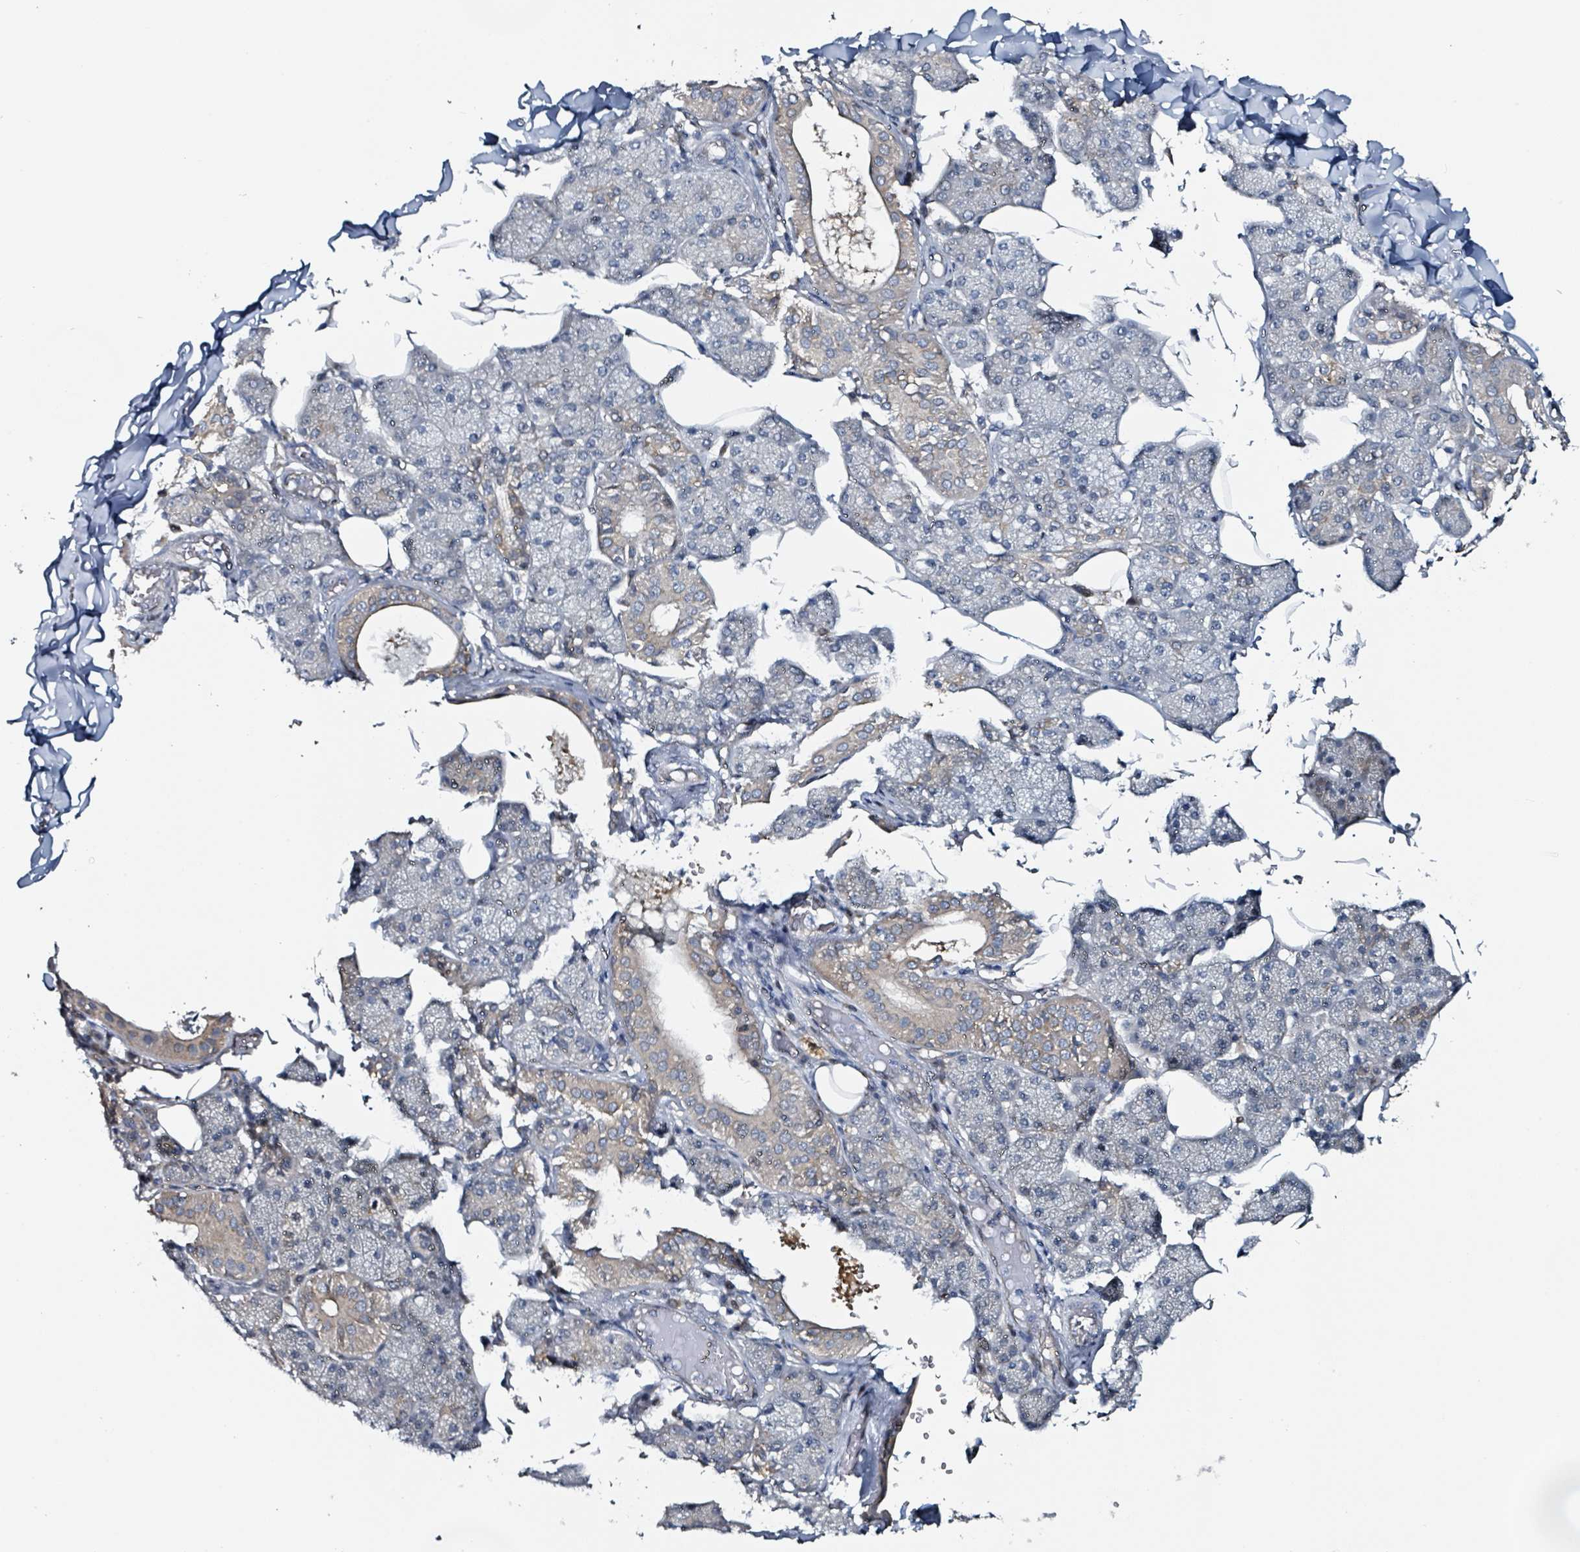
{"staining": {"intensity": "moderate", "quantity": "25%-75%", "location": "cytoplasmic/membranous"}, "tissue": "salivary gland", "cell_type": "Glandular cells", "image_type": "normal", "snomed": [{"axis": "morphology", "description": "Normal tissue, NOS"}, {"axis": "topography", "description": "Salivary gland"}], "caption": "Protein analysis of unremarkable salivary gland displays moderate cytoplasmic/membranous positivity in approximately 25%-75% of glandular cells.", "gene": "B3GAT3", "patient": {"sex": "female", "age": 33}}